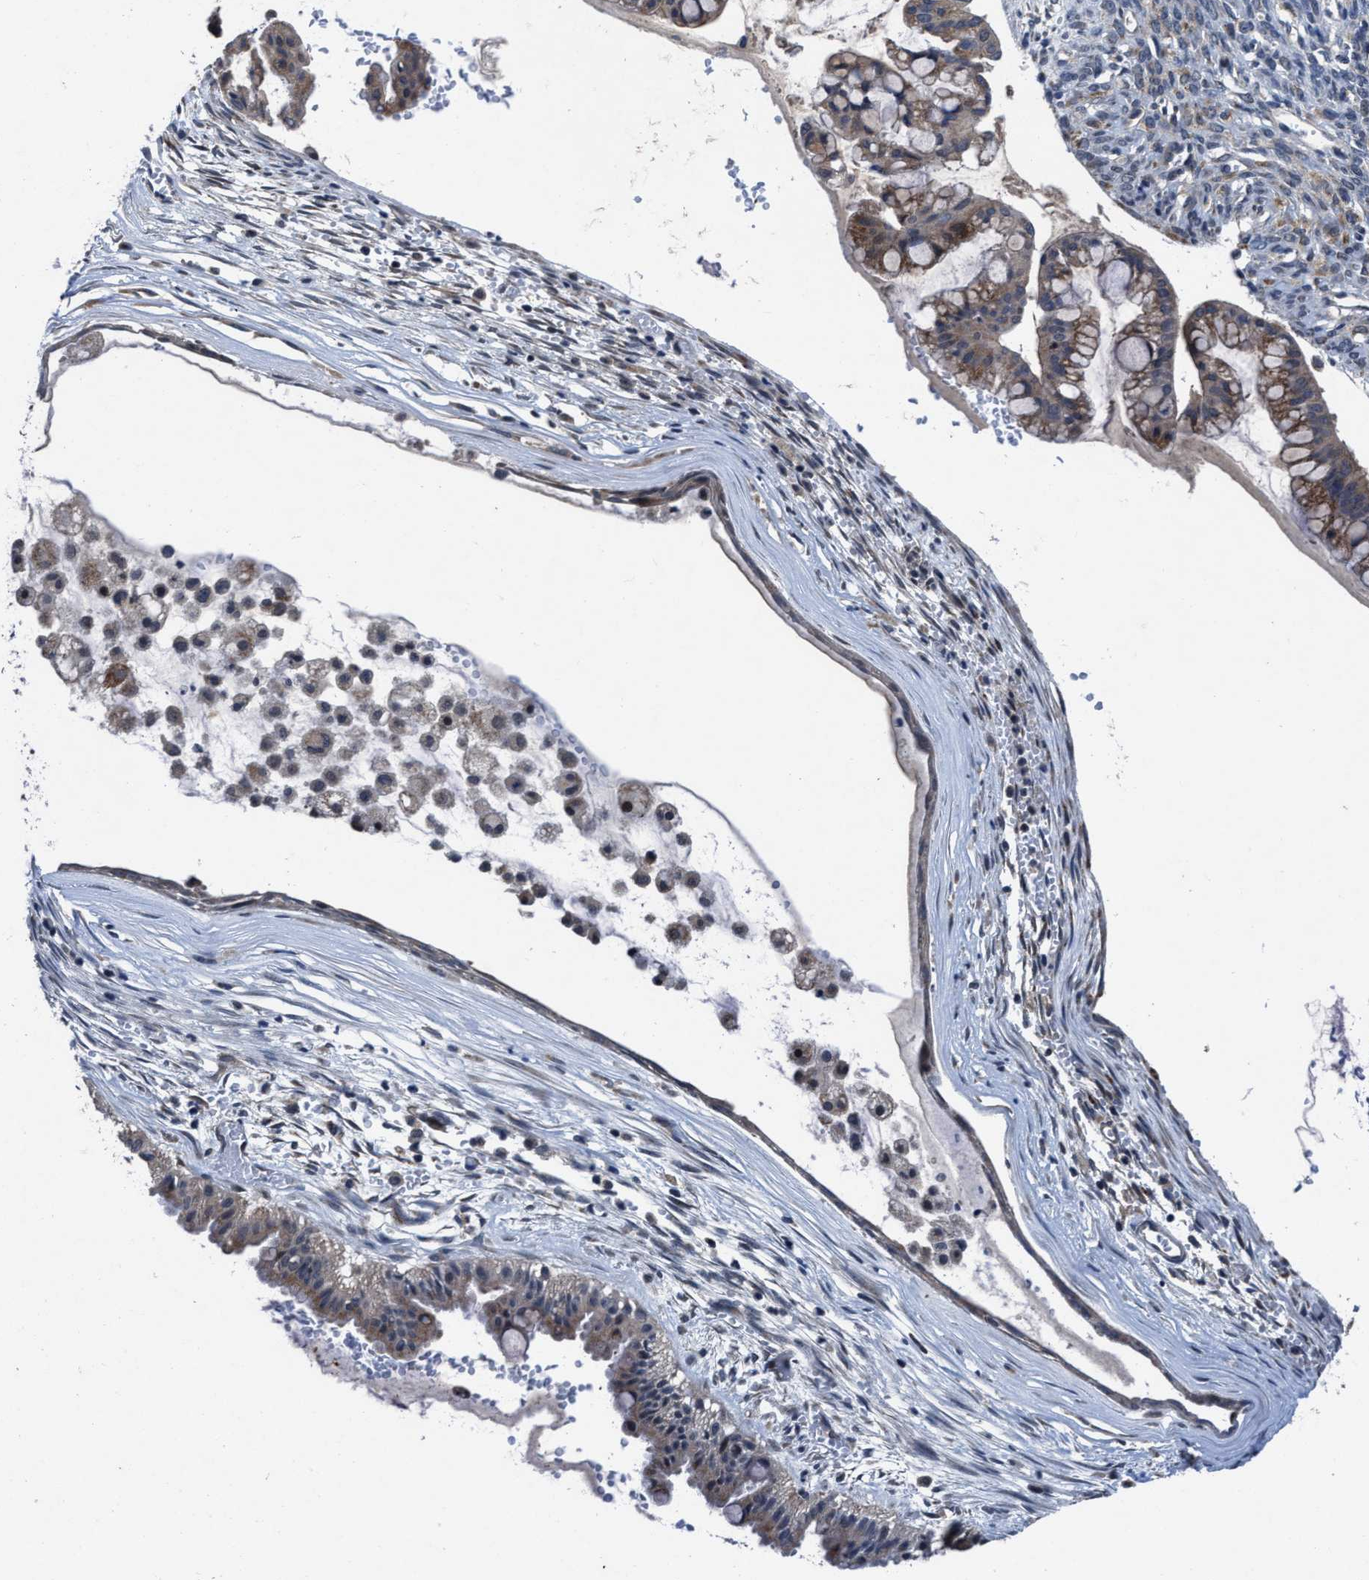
{"staining": {"intensity": "moderate", "quantity": ">75%", "location": "cytoplasmic/membranous"}, "tissue": "ovarian cancer", "cell_type": "Tumor cells", "image_type": "cancer", "snomed": [{"axis": "morphology", "description": "Cystadenocarcinoma, mucinous, NOS"}, {"axis": "topography", "description": "Ovary"}], "caption": "Protein staining of mucinous cystadenocarcinoma (ovarian) tissue displays moderate cytoplasmic/membranous positivity in approximately >75% of tumor cells.", "gene": "TMEM53", "patient": {"sex": "female", "age": 73}}